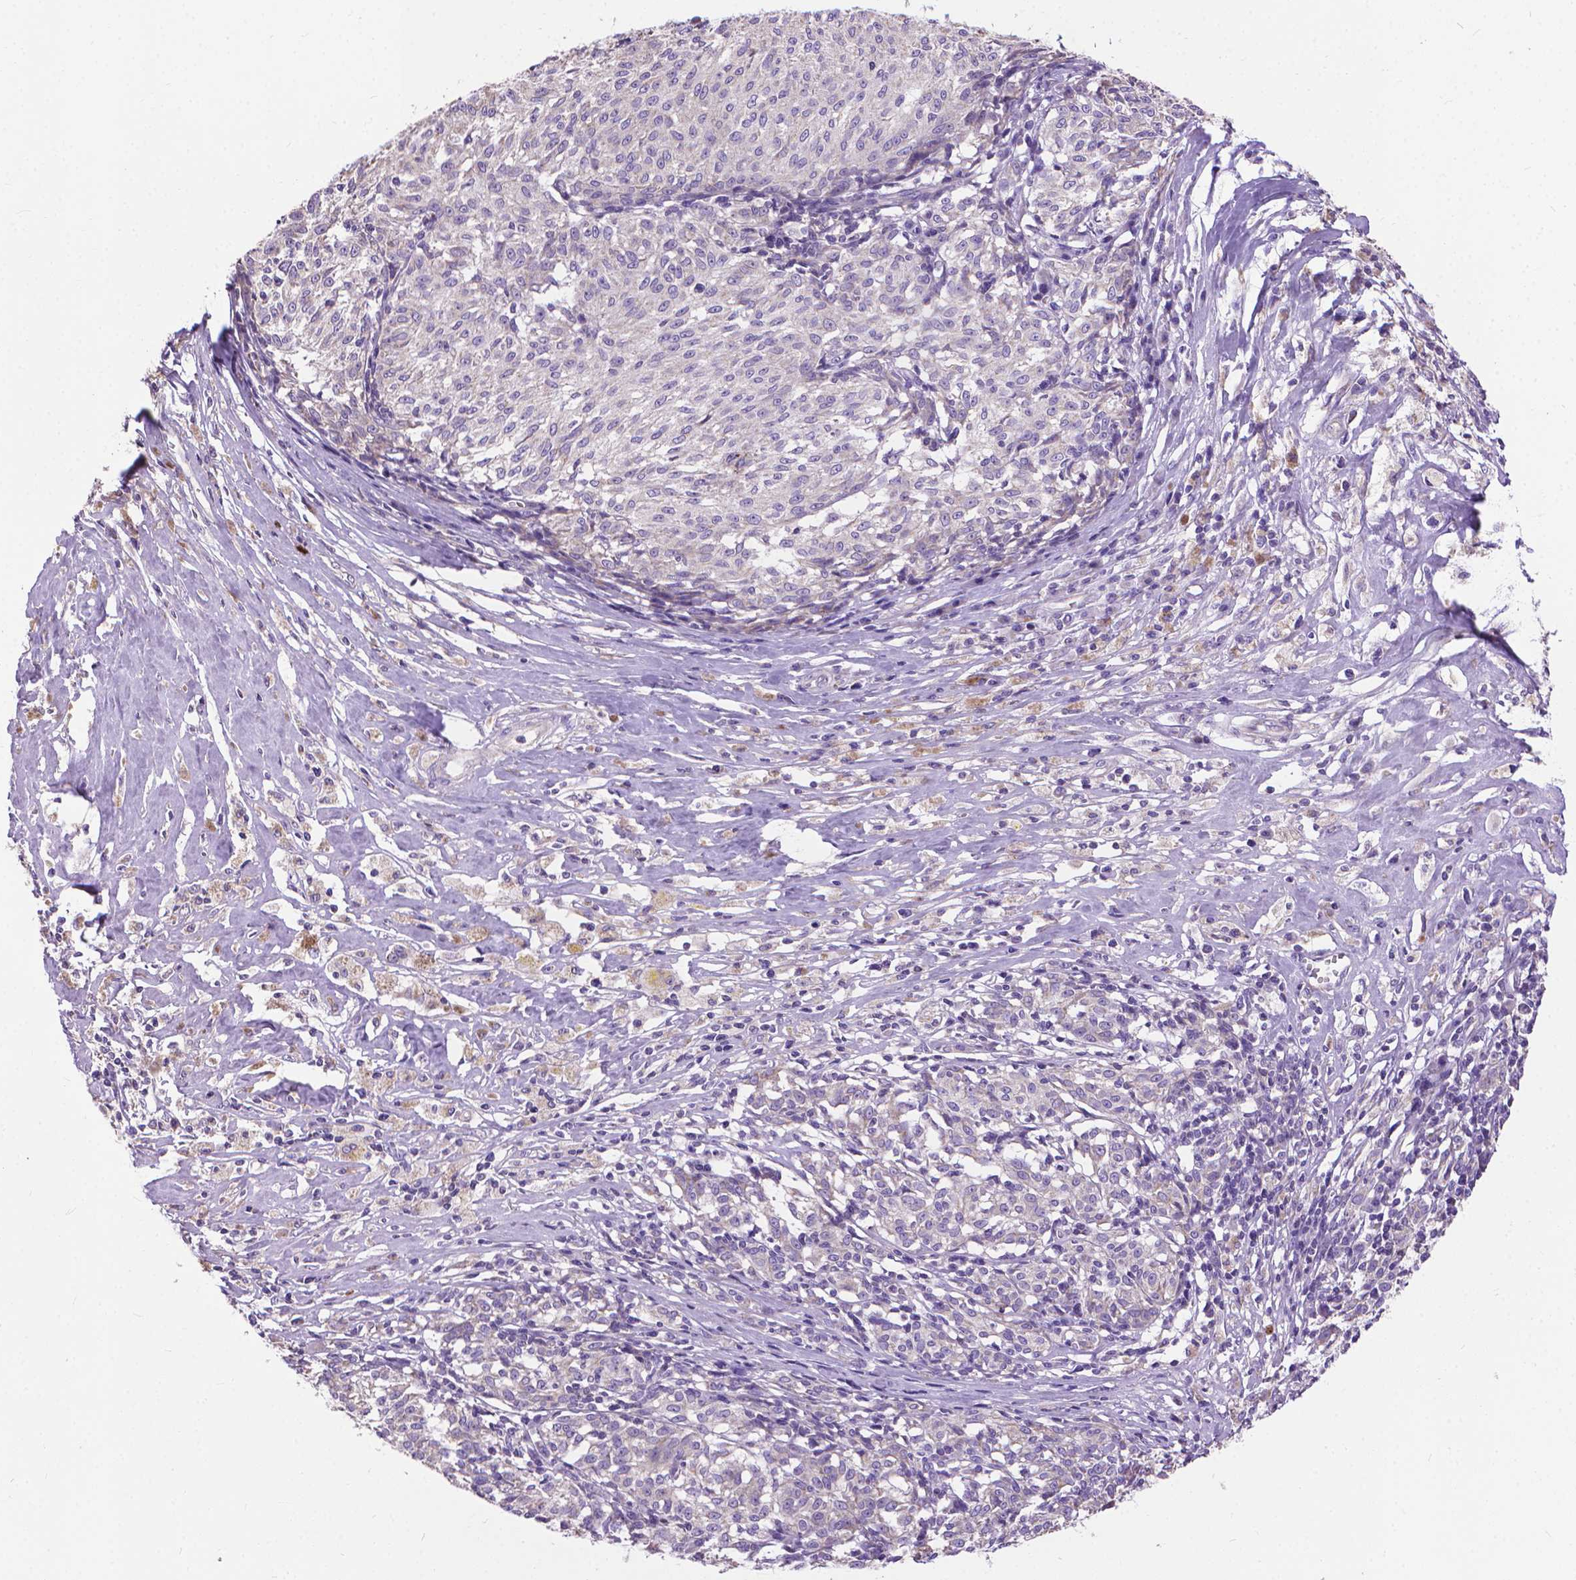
{"staining": {"intensity": "negative", "quantity": "none", "location": "none"}, "tissue": "melanoma", "cell_type": "Tumor cells", "image_type": "cancer", "snomed": [{"axis": "morphology", "description": "Malignant melanoma, NOS"}, {"axis": "topography", "description": "Skin"}], "caption": "A histopathology image of human malignant melanoma is negative for staining in tumor cells.", "gene": "SYN1", "patient": {"sex": "female", "age": 72}}